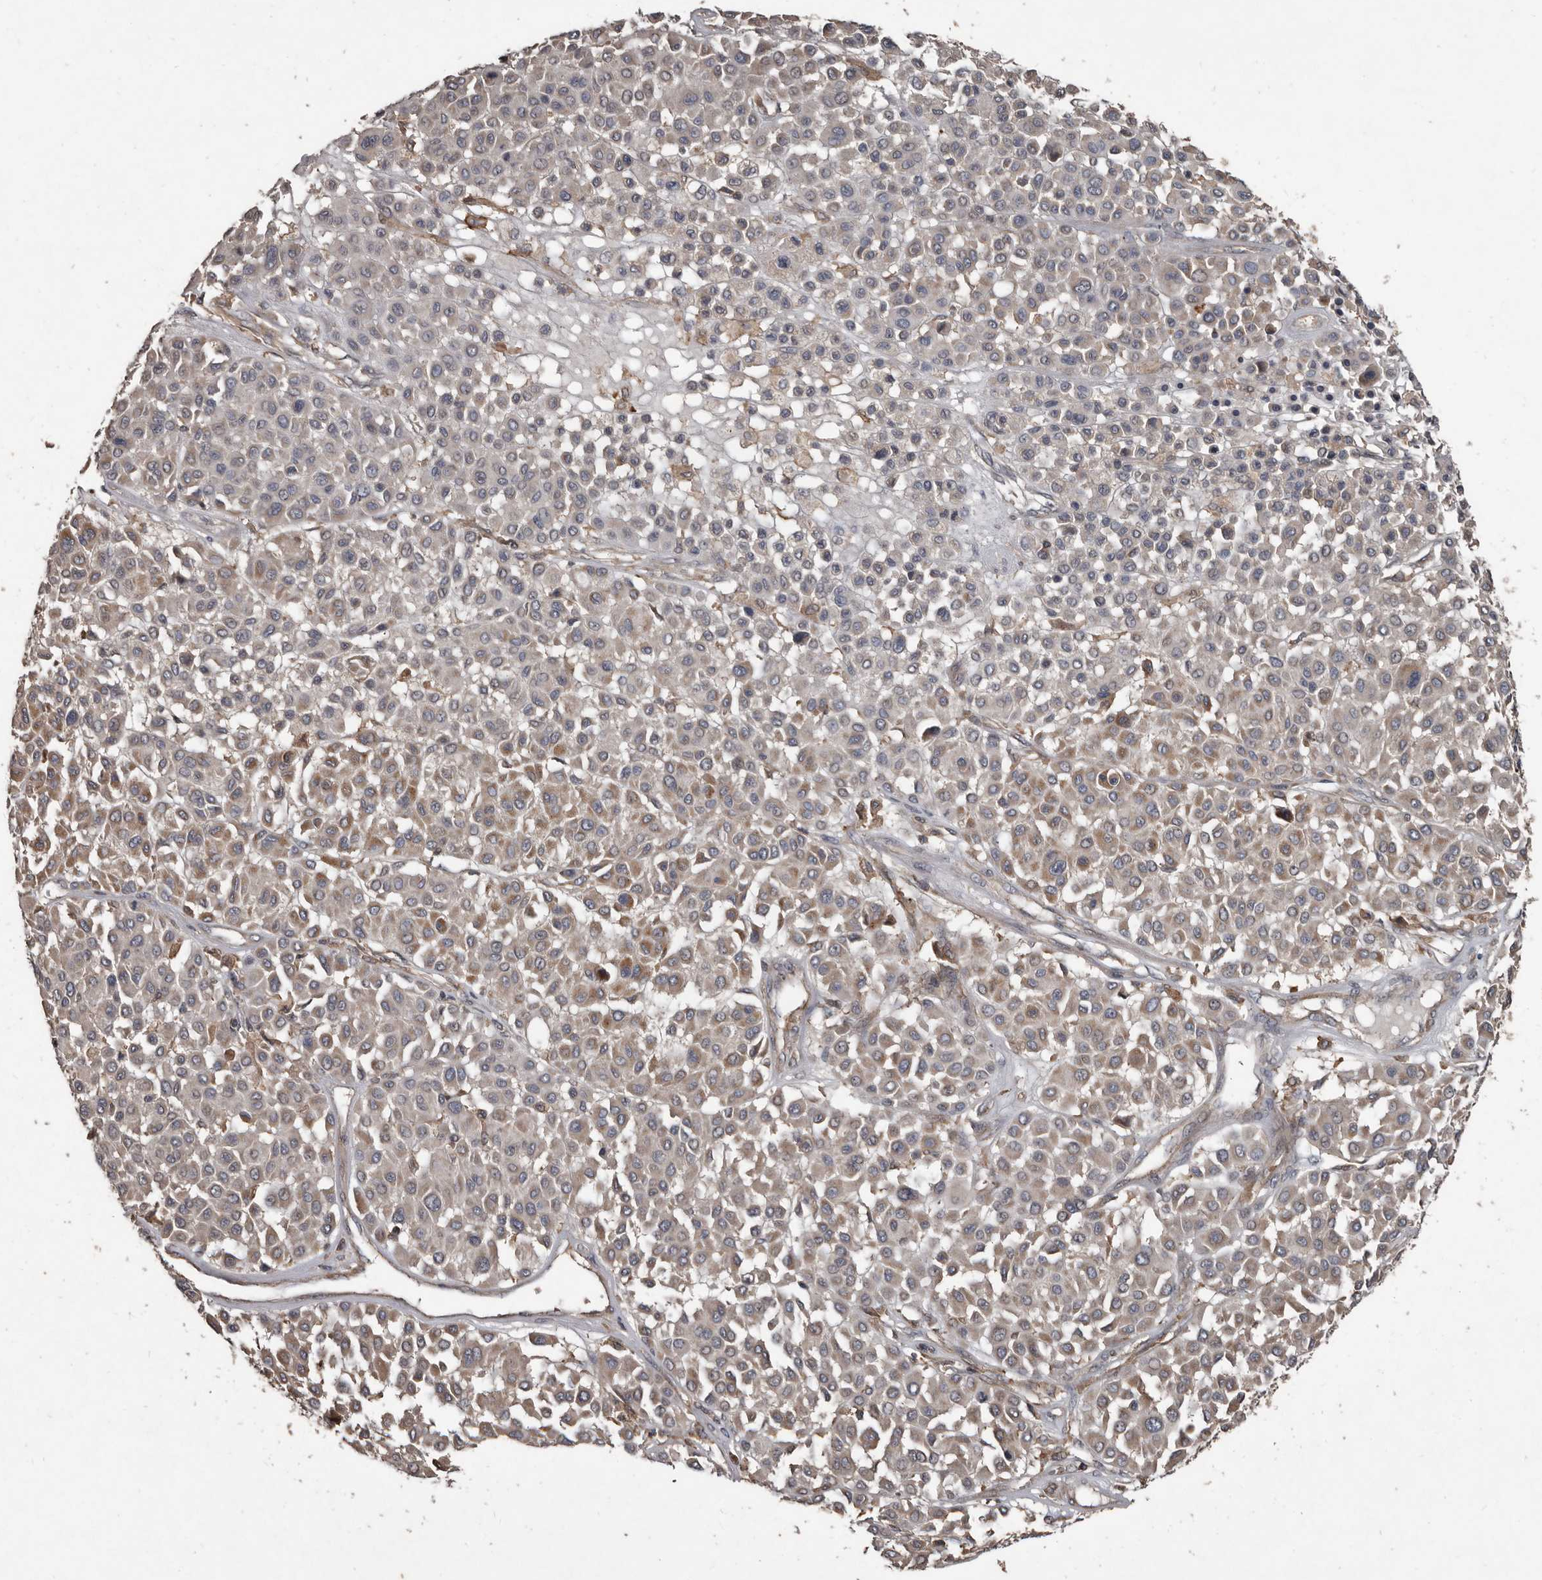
{"staining": {"intensity": "moderate", "quantity": "<25%", "location": "cytoplasmic/membranous"}, "tissue": "melanoma", "cell_type": "Tumor cells", "image_type": "cancer", "snomed": [{"axis": "morphology", "description": "Malignant melanoma, Metastatic site"}, {"axis": "topography", "description": "Soft tissue"}], "caption": "Protein staining of malignant melanoma (metastatic site) tissue reveals moderate cytoplasmic/membranous expression in approximately <25% of tumor cells.", "gene": "GREB1", "patient": {"sex": "male", "age": 41}}